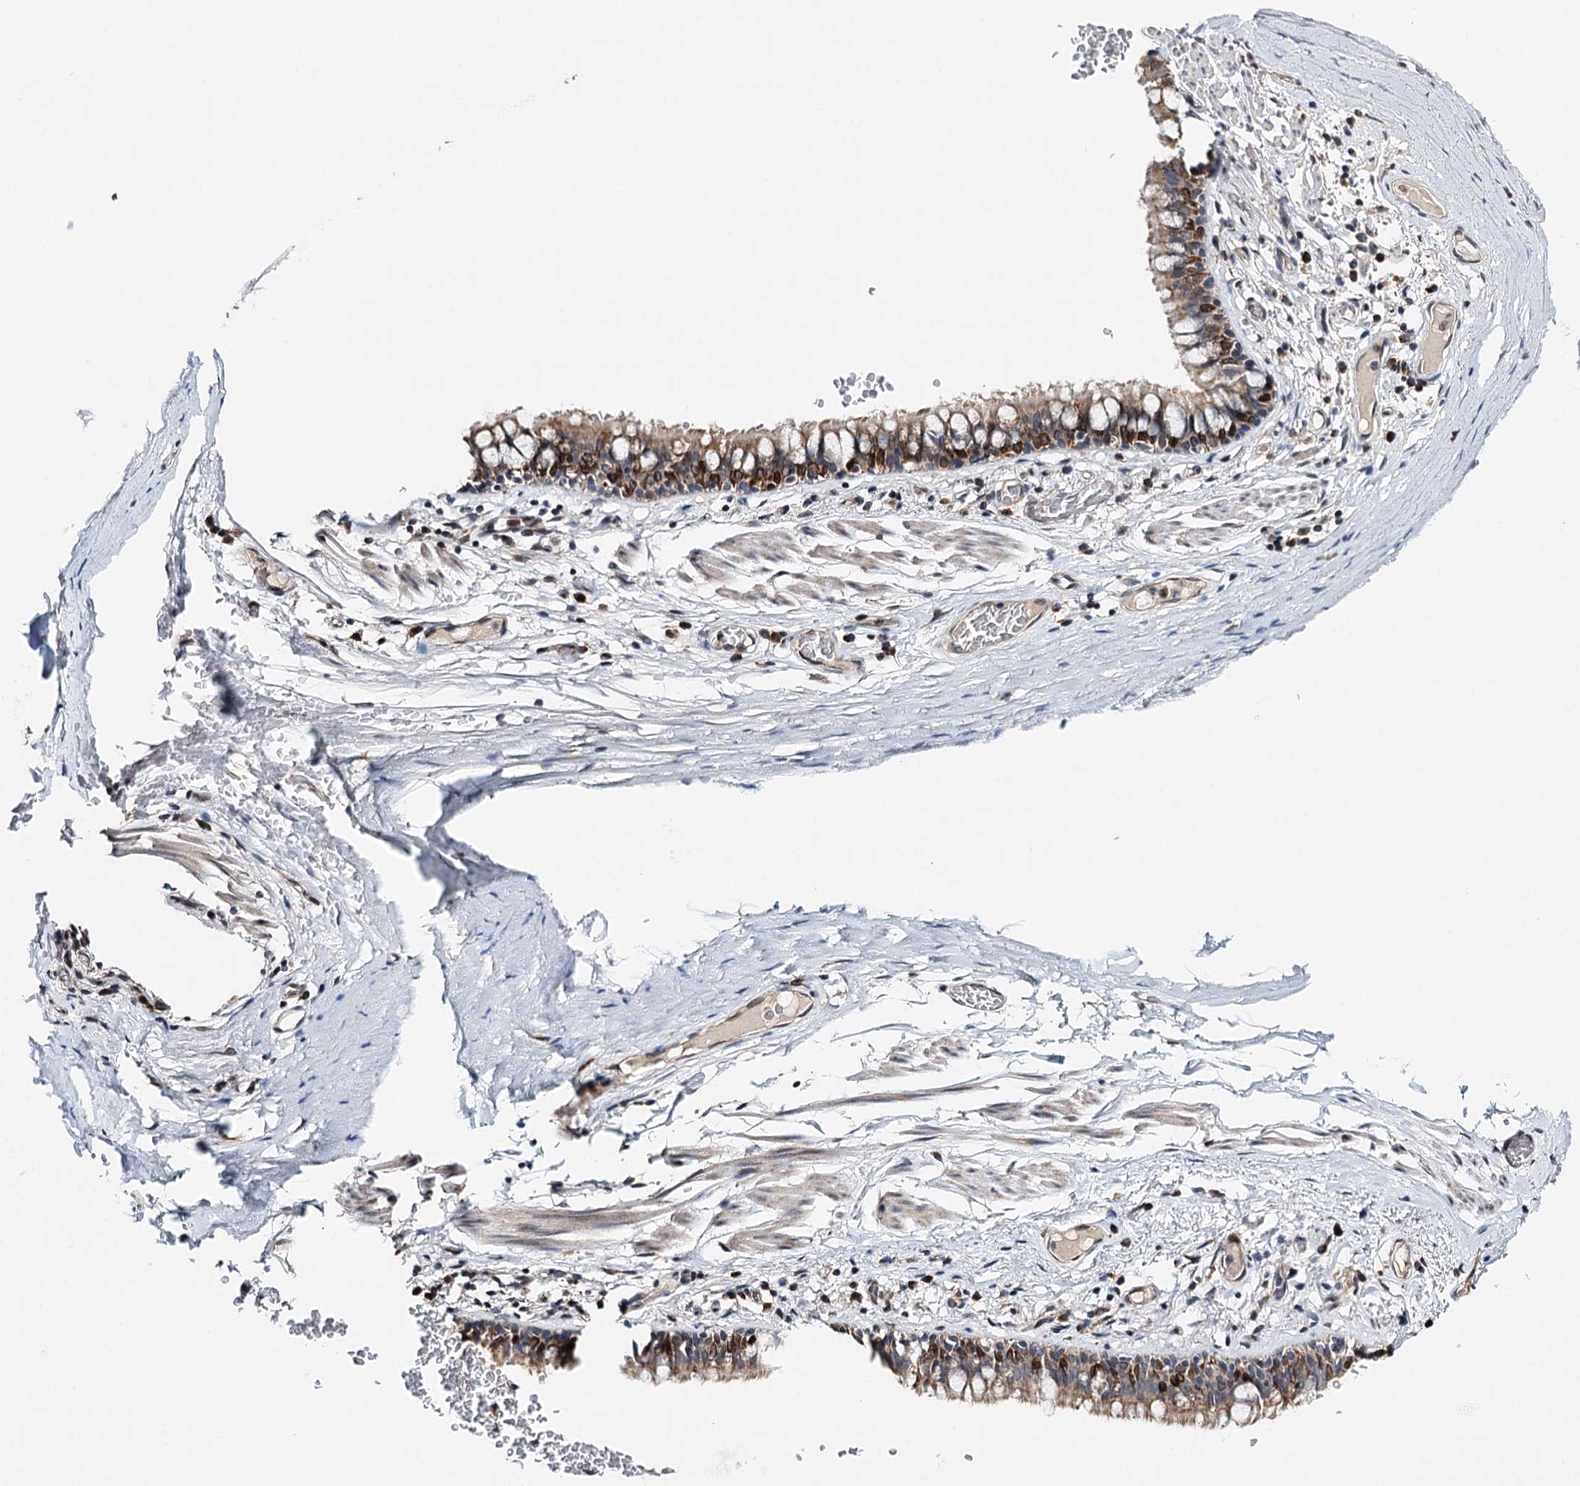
{"staining": {"intensity": "moderate", "quantity": "25%-75%", "location": "cytoplasmic/membranous"}, "tissue": "bronchus", "cell_type": "Respiratory epithelial cells", "image_type": "normal", "snomed": [{"axis": "morphology", "description": "Normal tissue, NOS"}, {"axis": "topography", "description": "Cartilage tissue"}, {"axis": "topography", "description": "Bronchus"}], "caption": "Protein expression analysis of normal human bronchus reveals moderate cytoplasmic/membranous staining in about 25%-75% of respiratory epithelial cells. Nuclei are stained in blue.", "gene": "CFAP46", "patient": {"sex": "female", "age": 36}}